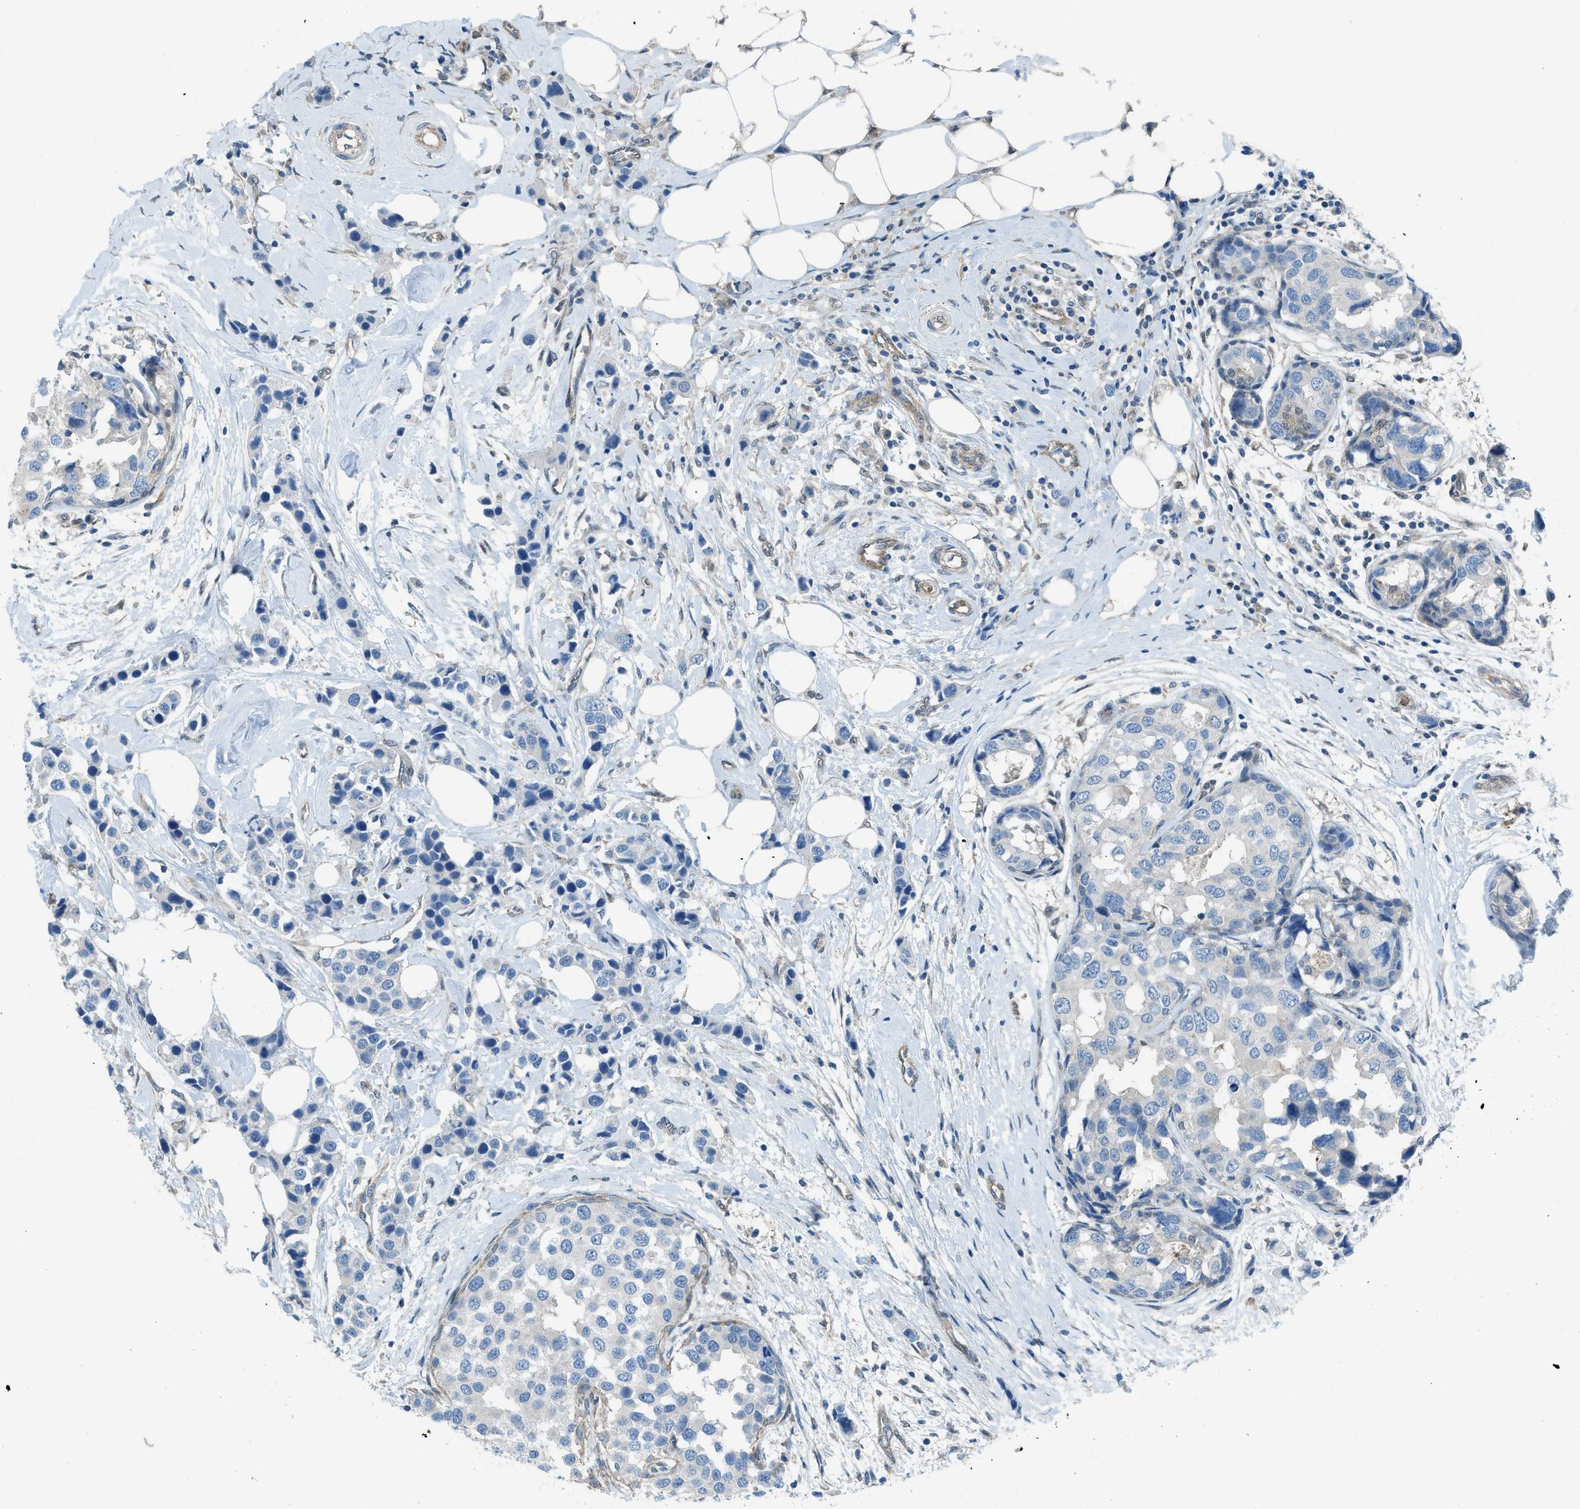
{"staining": {"intensity": "negative", "quantity": "none", "location": "none"}, "tissue": "breast cancer", "cell_type": "Tumor cells", "image_type": "cancer", "snomed": [{"axis": "morphology", "description": "Normal tissue, NOS"}, {"axis": "morphology", "description": "Duct carcinoma"}, {"axis": "topography", "description": "Breast"}], "caption": "Tumor cells show no significant expression in breast cancer. Nuclei are stained in blue.", "gene": "PRKN", "patient": {"sex": "female", "age": 50}}